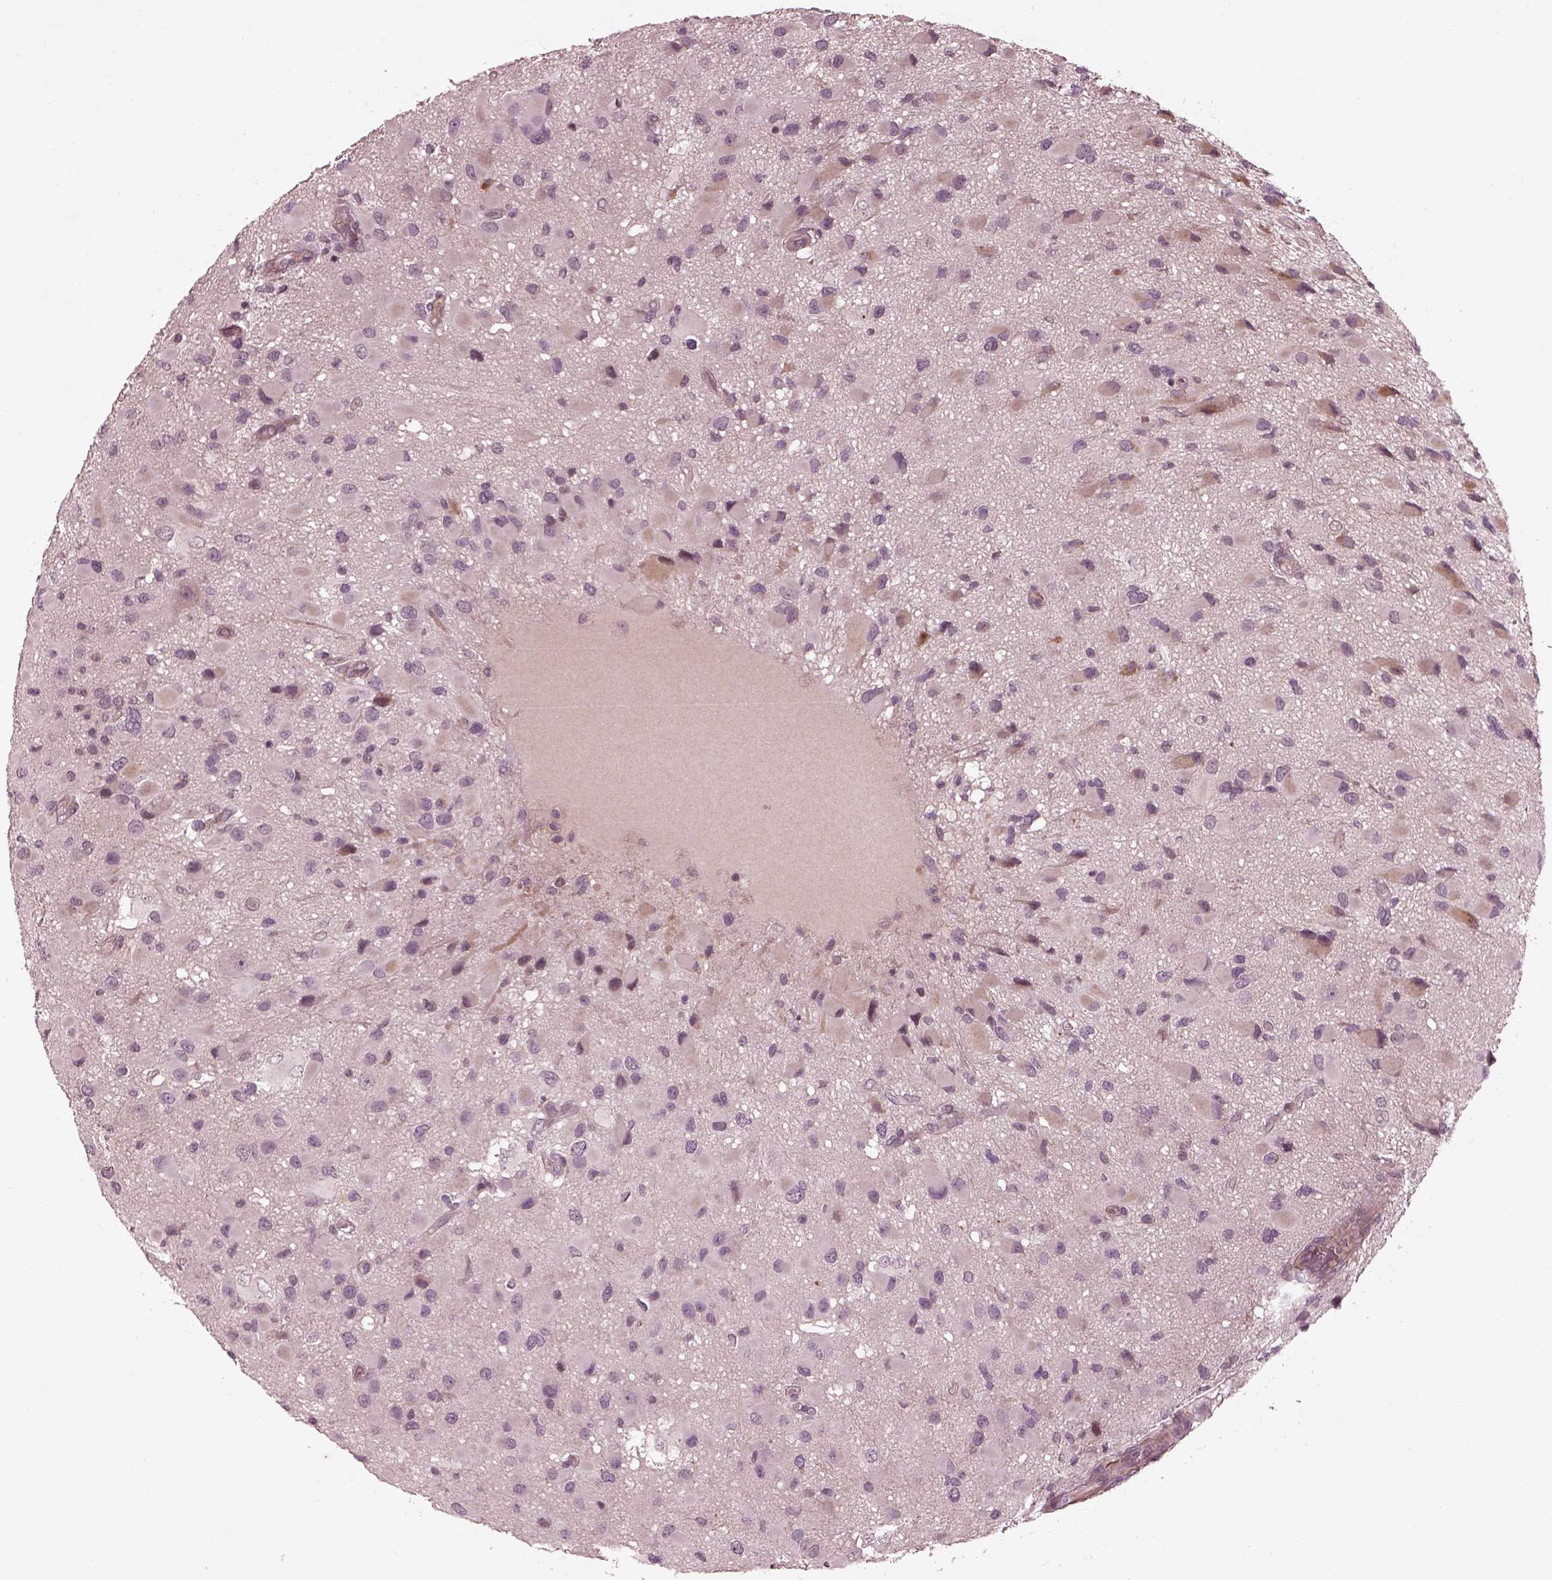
{"staining": {"intensity": "negative", "quantity": "none", "location": "none"}, "tissue": "glioma", "cell_type": "Tumor cells", "image_type": "cancer", "snomed": [{"axis": "morphology", "description": "Glioma, malignant, Low grade"}, {"axis": "topography", "description": "Brain"}], "caption": "High magnification brightfield microscopy of glioma stained with DAB (brown) and counterstained with hematoxylin (blue): tumor cells show no significant positivity. Nuclei are stained in blue.", "gene": "EFEMP1", "patient": {"sex": "female", "age": 32}}